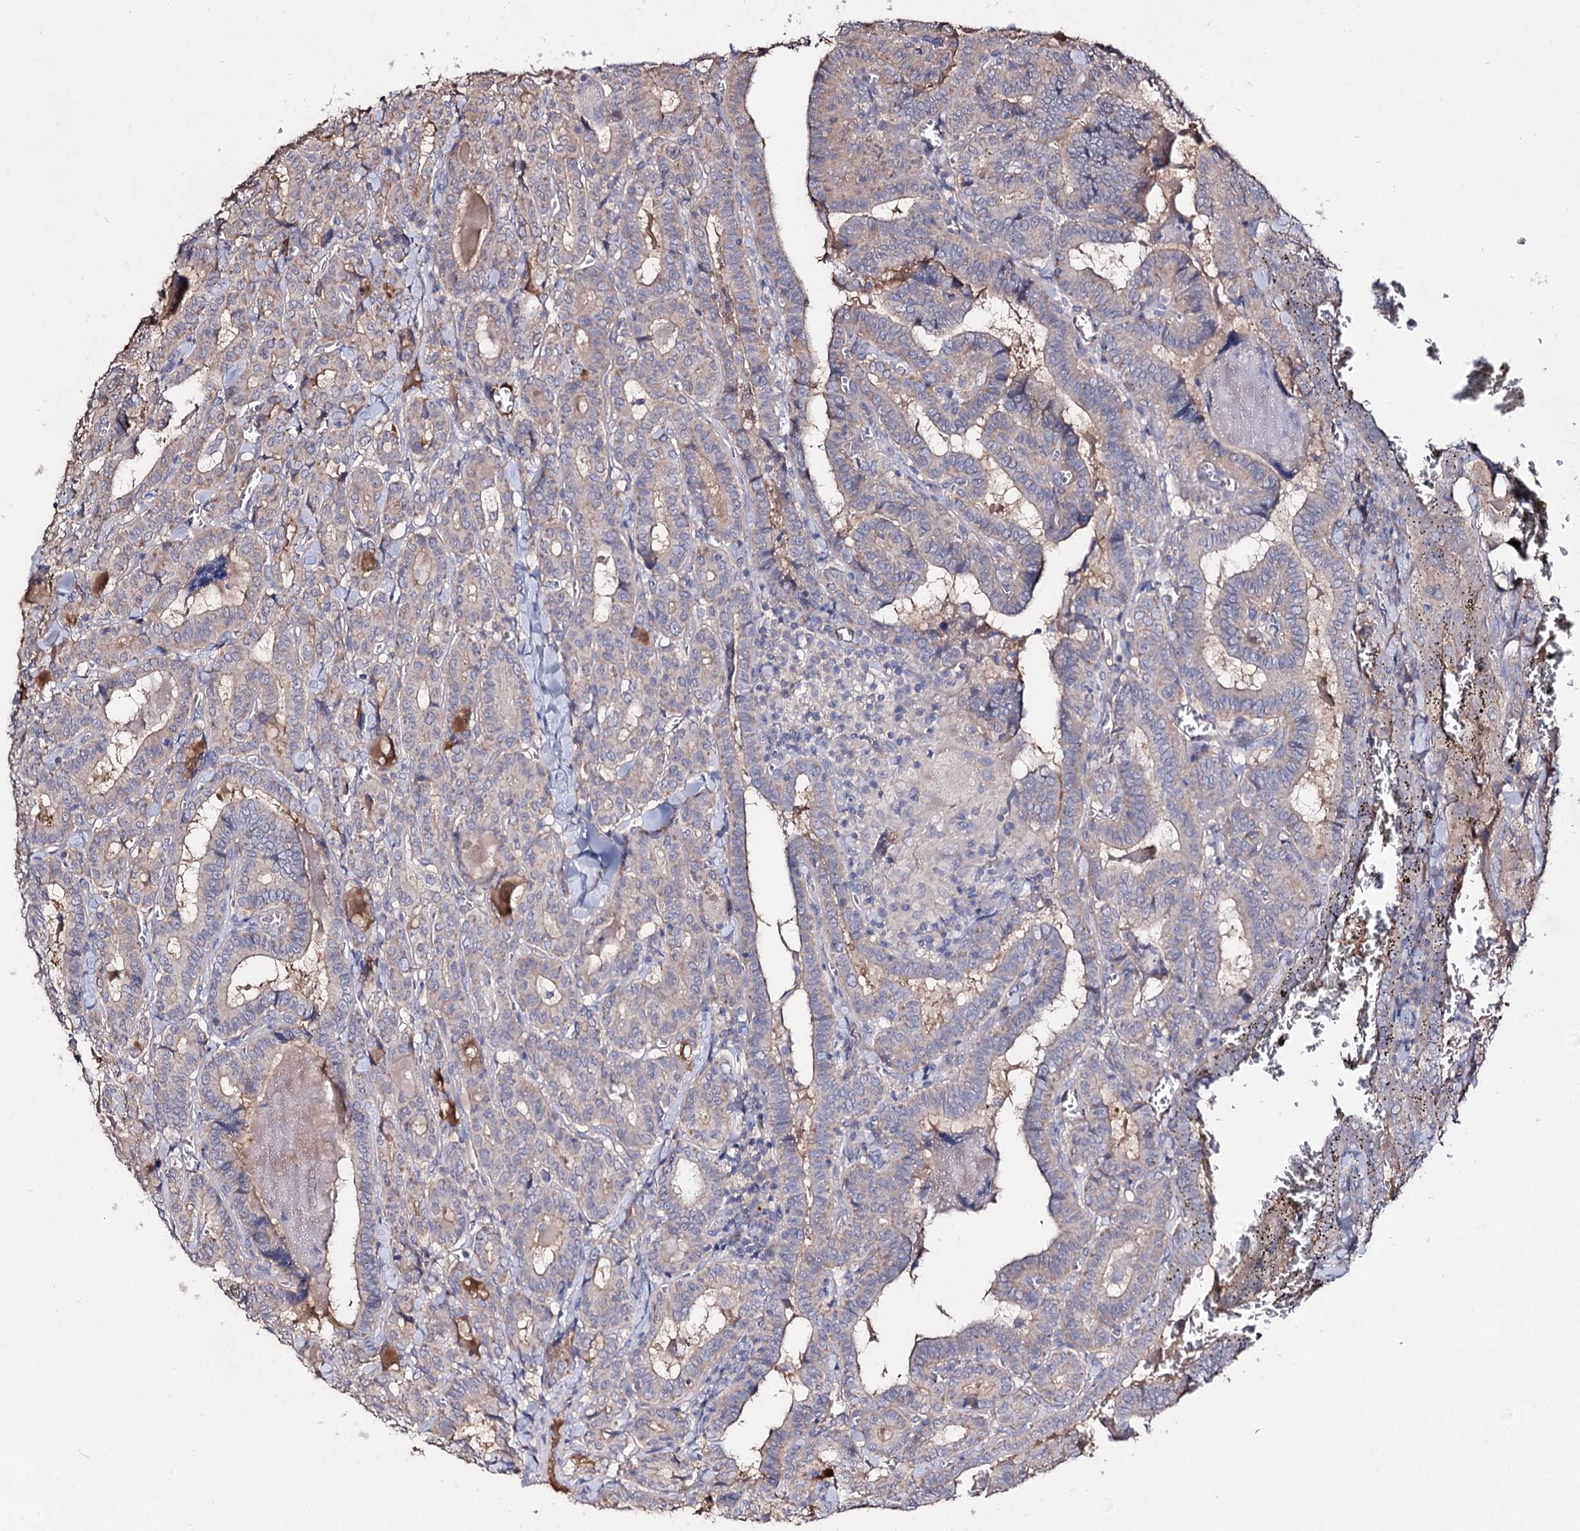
{"staining": {"intensity": "weak", "quantity": "<25%", "location": "cytoplasmic/membranous"}, "tissue": "thyroid cancer", "cell_type": "Tumor cells", "image_type": "cancer", "snomed": [{"axis": "morphology", "description": "Papillary adenocarcinoma, NOS"}, {"axis": "topography", "description": "Thyroid gland"}], "caption": "Histopathology image shows no significant protein staining in tumor cells of papillary adenocarcinoma (thyroid).", "gene": "ARFIP2", "patient": {"sex": "female", "age": 72}}